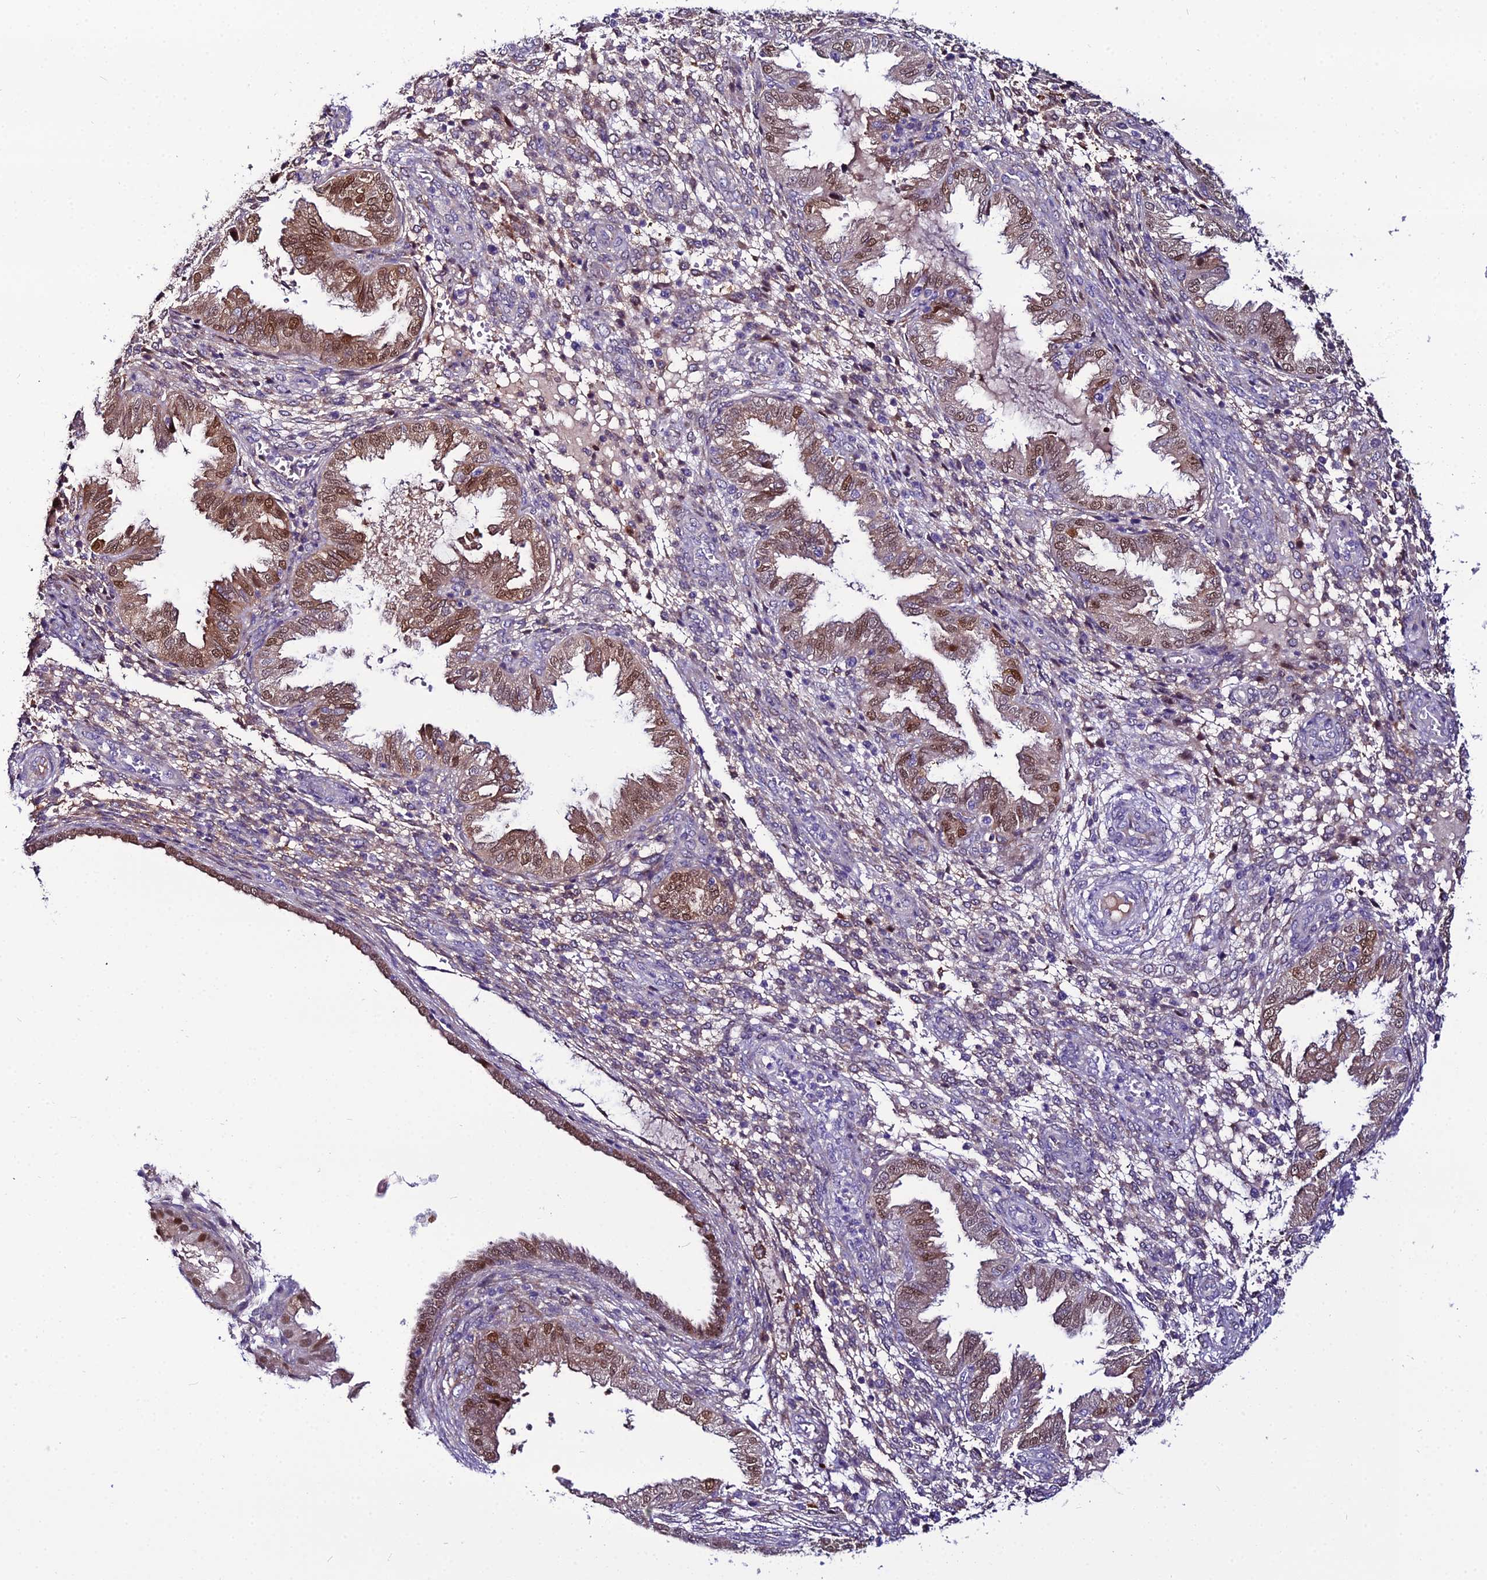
{"staining": {"intensity": "weak", "quantity": "<25%", "location": "cytoplasmic/membranous"}, "tissue": "endometrium", "cell_type": "Cells in endometrial stroma", "image_type": "normal", "snomed": [{"axis": "morphology", "description": "Normal tissue, NOS"}, {"axis": "topography", "description": "Endometrium"}], "caption": "Human endometrium stained for a protein using immunohistochemistry exhibits no expression in cells in endometrial stroma.", "gene": "MB21D2", "patient": {"sex": "female", "age": 33}}